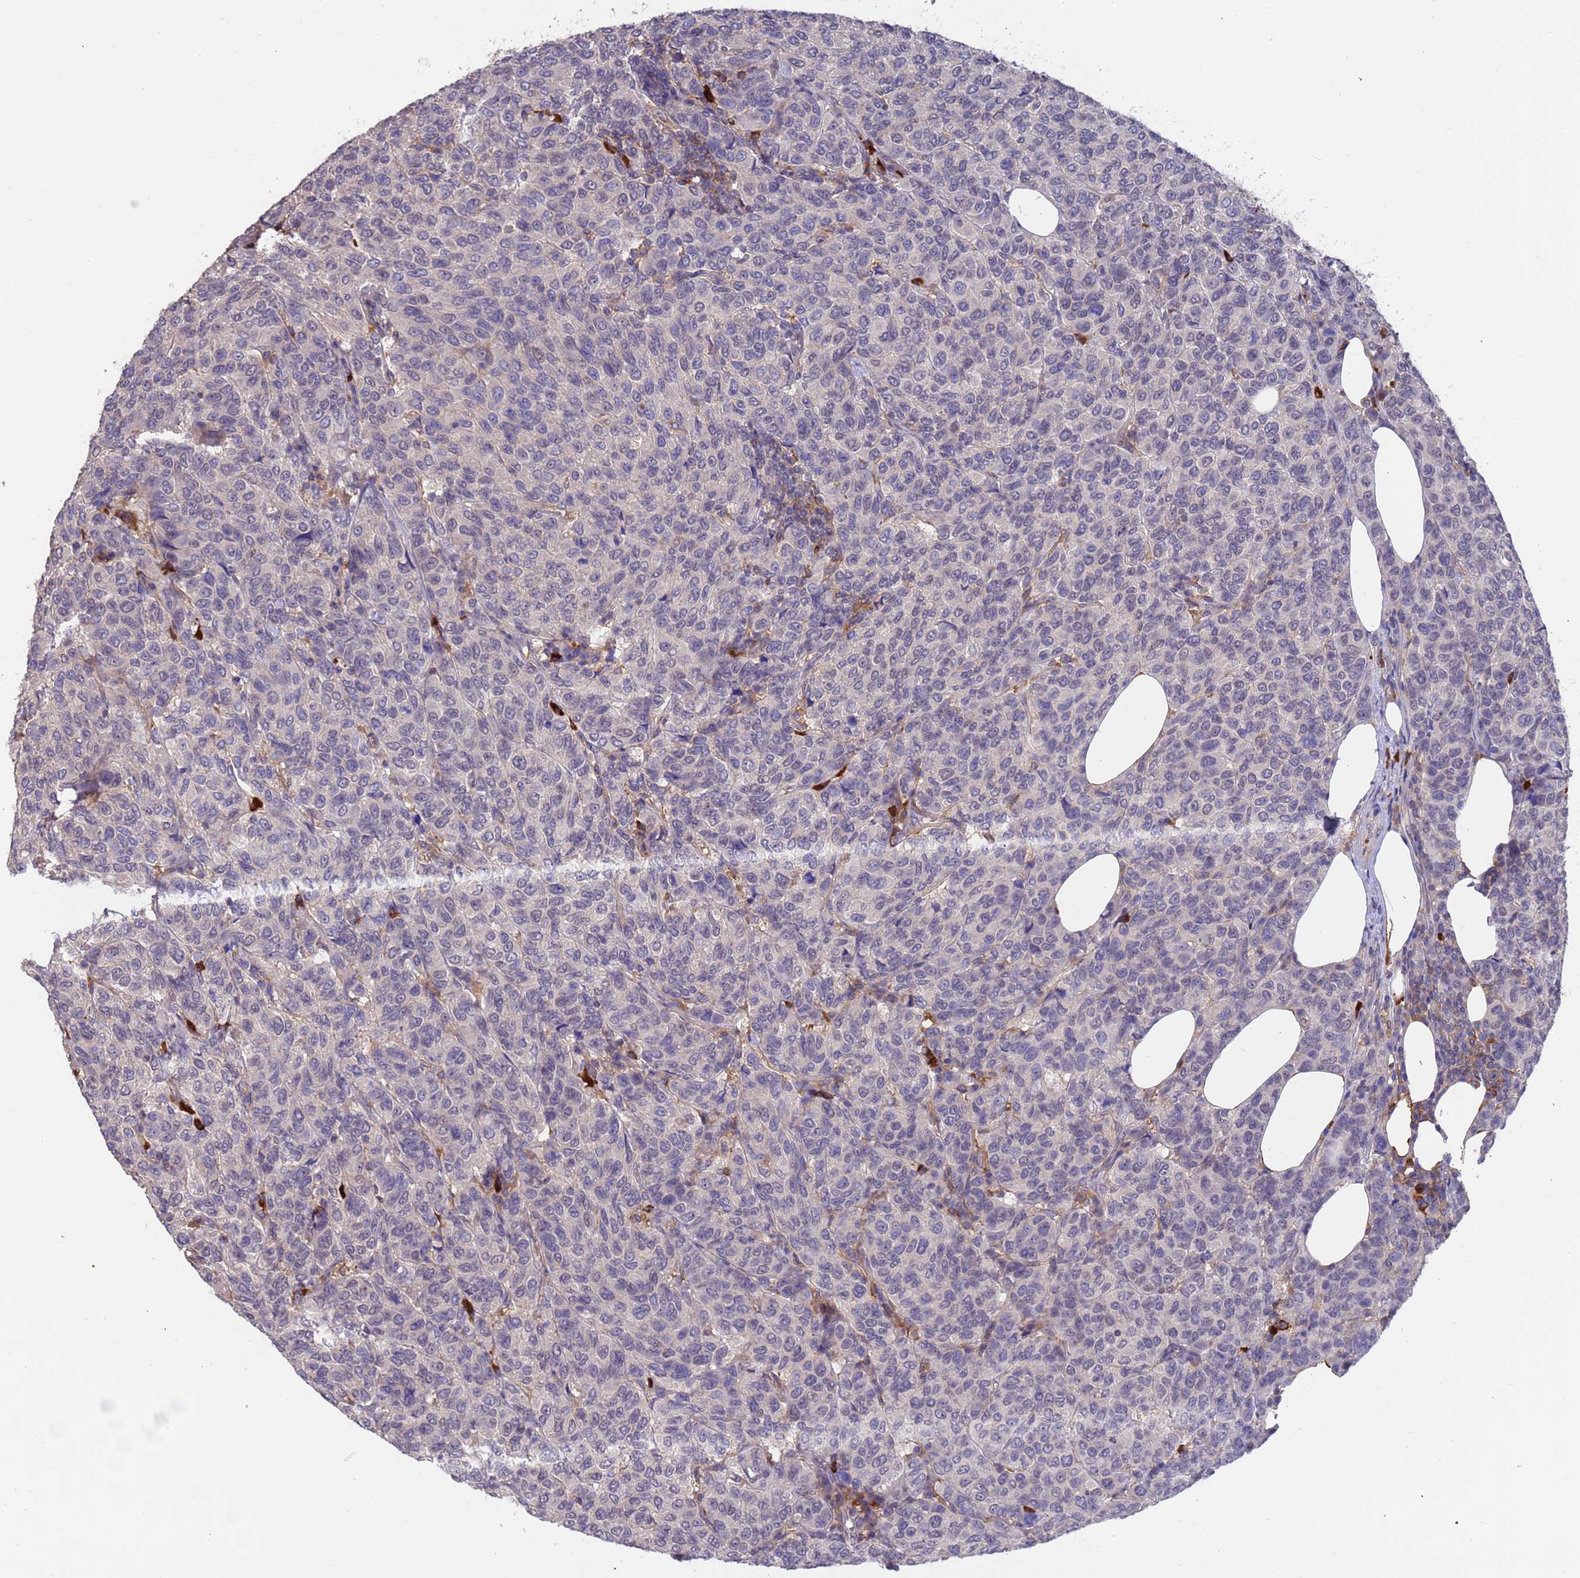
{"staining": {"intensity": "negative", "quantity": "none", "location": "none"}, "tissue": "breast cancer", "cell_type": "Tumor cells", "image_type": "cancer", "snomed": [{"axis": "morphology", "description": "Duct carcinoma"}, {"axis": "topography", "description": "Breast"}], "caption": "Immunohistochemistry (IHC) photomicrograph of neoplastic tissue: human breast cancer (infiltrating ductal carcinoma) stained with DAB (3,3'-diaminobenzidine) reveals no significant protein staining in tumor cells.", "gene": "AMPD3", "patient": {"sex": "female", "age": 55}}